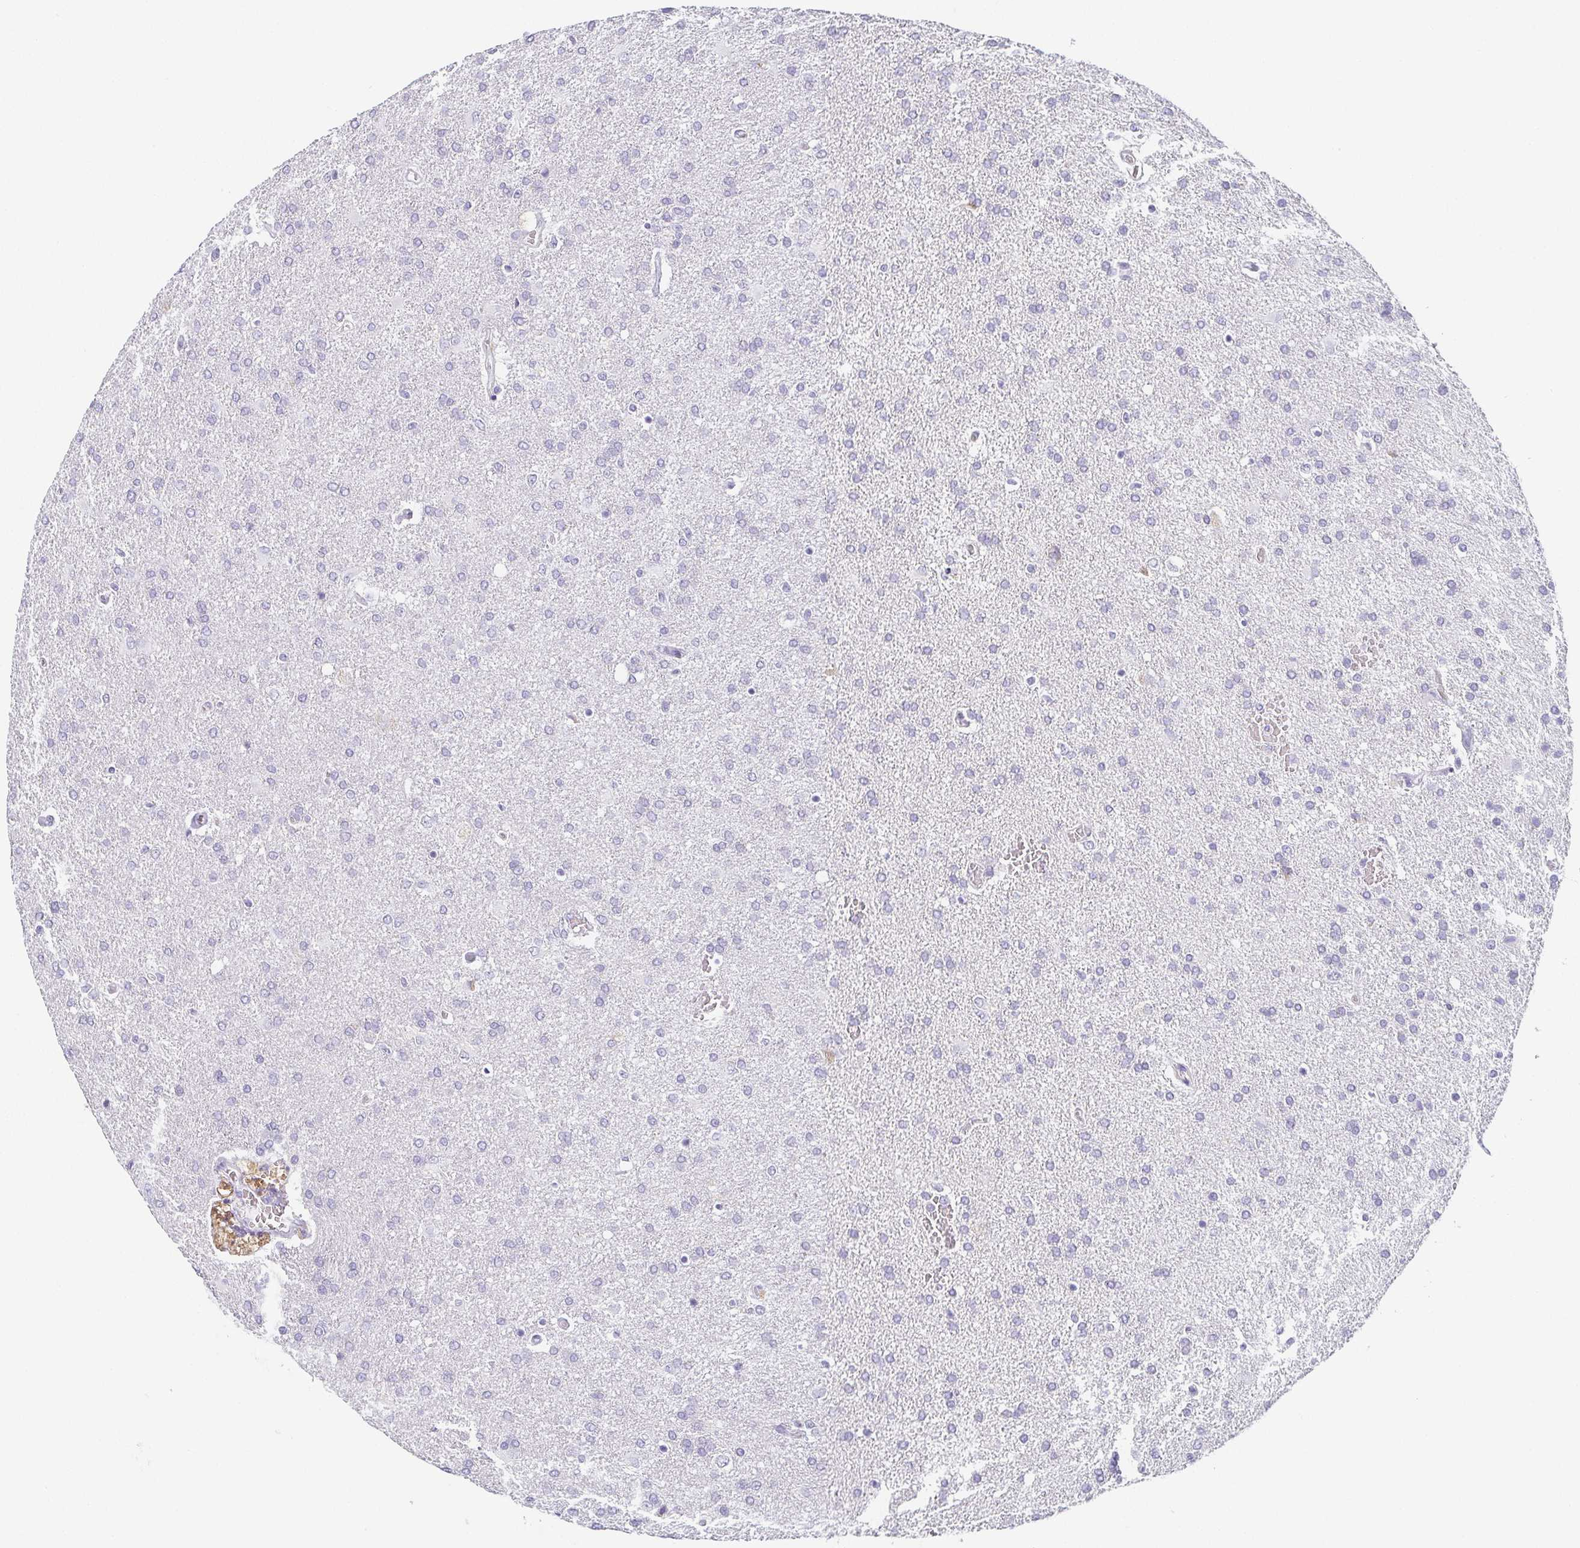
{"staining": {"intensity": "negative", "quantity": "none", "location": "none"}, "tissue": "glioma", "cell_type": "Tumor cells", "image_type": "cancer", "snomed": [{"axis": "morphology", "description": "Glioma, malignant, High grade"}, {"axis": "topography", "description": "Brain"}], "caption": "A histopathology image of glioma stained for a protein displays no brown staining in tumor cells.", "gene": "PRR27", "patient": {"sex": "male", "age": 68}}